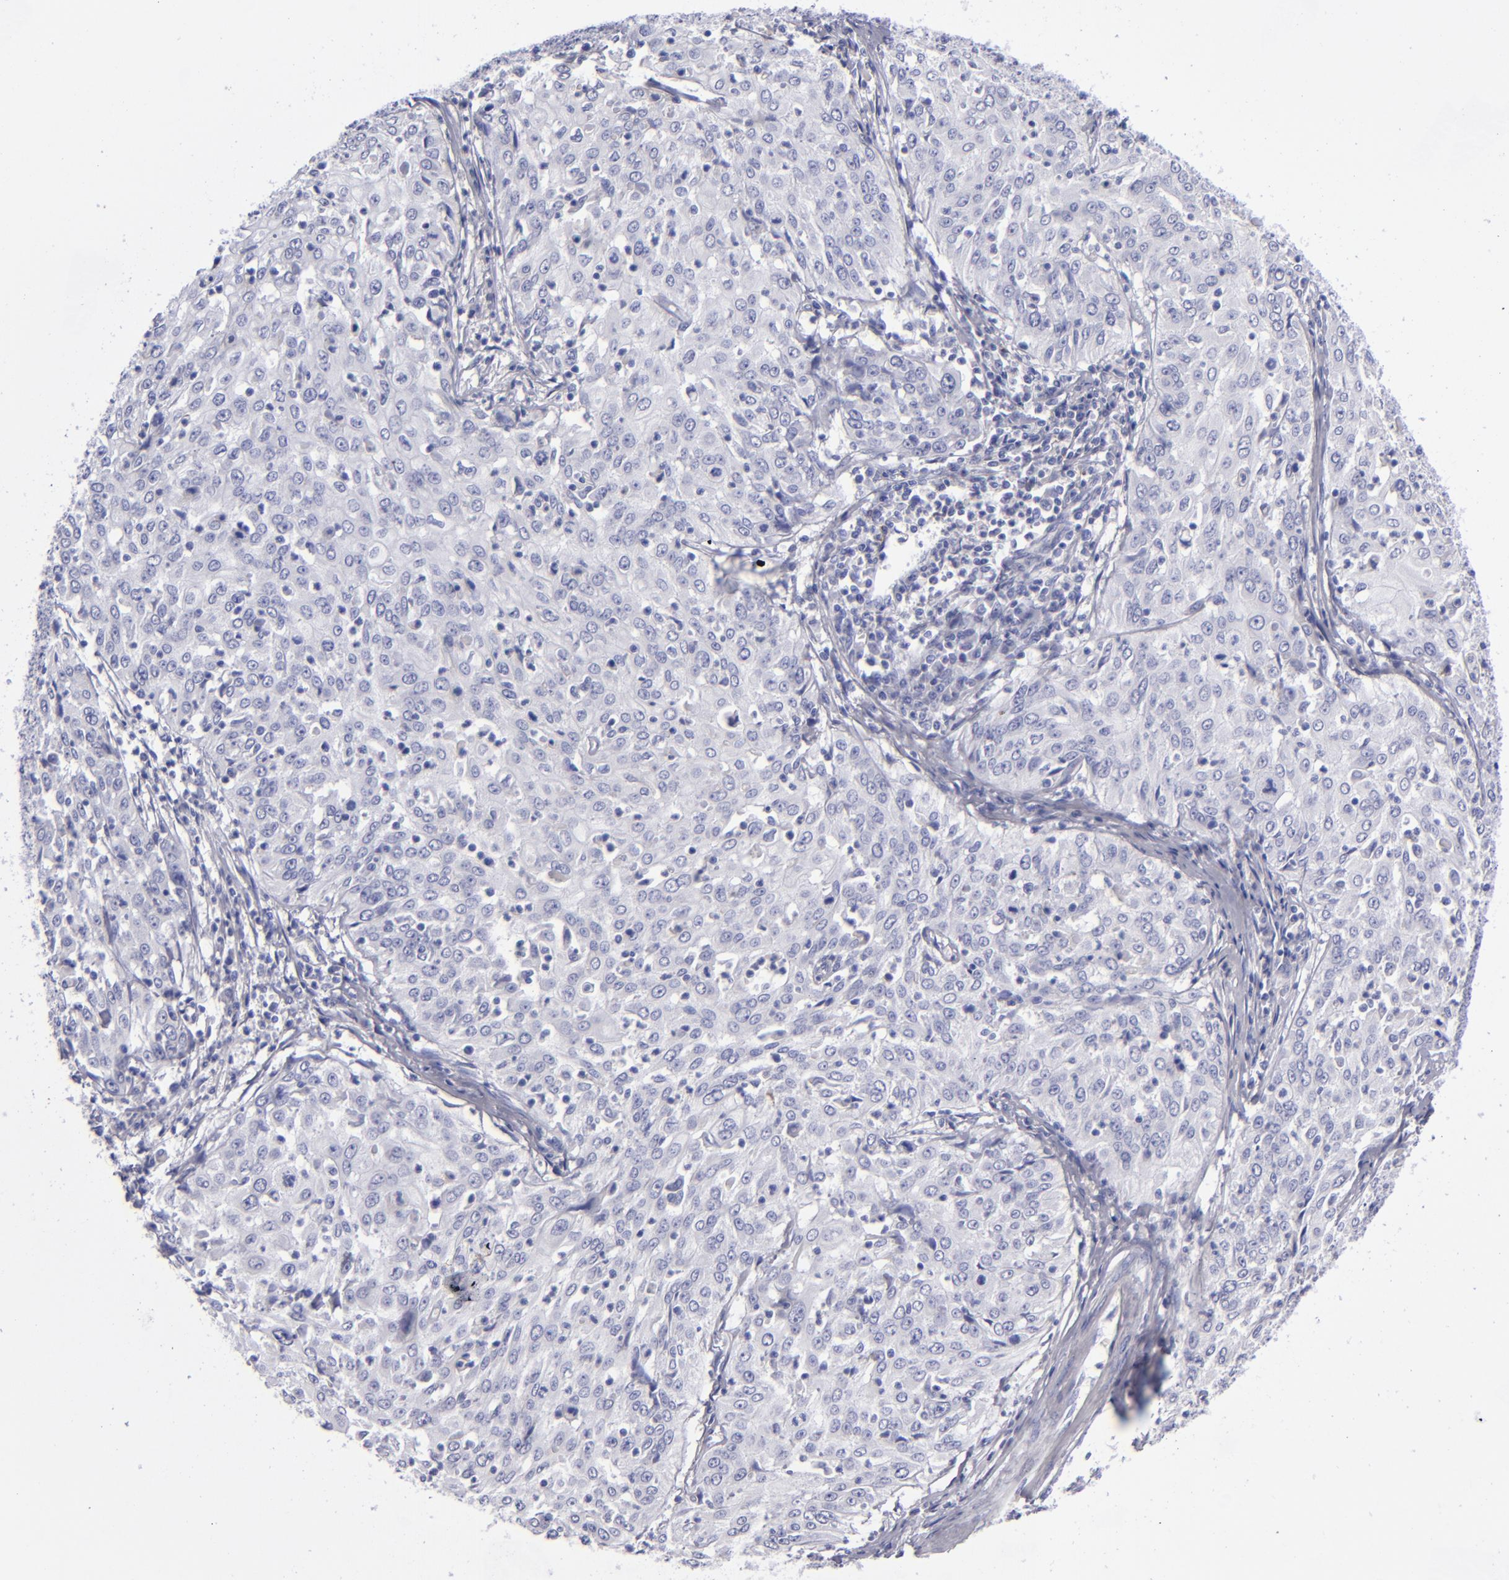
{"staining": {"intensity": "negative", "quantity": "none", "location": "none"}, "tissue": "cervical cancer", "cell_type": "Tumor cells", "image_type": "cancer", "snomed": [{"axis": "morphology", "description": "Squamous cell carcinoma, NOS"}, {"axis": "topography", "description": "Cervix"}], "caption": "IHC image of human cervical squamous cell carcinoma stained for a protein (brown), which reveals no staining in tumor cells.", "gene": "CD22", "patient": {"sex": "female", "age": 39}}